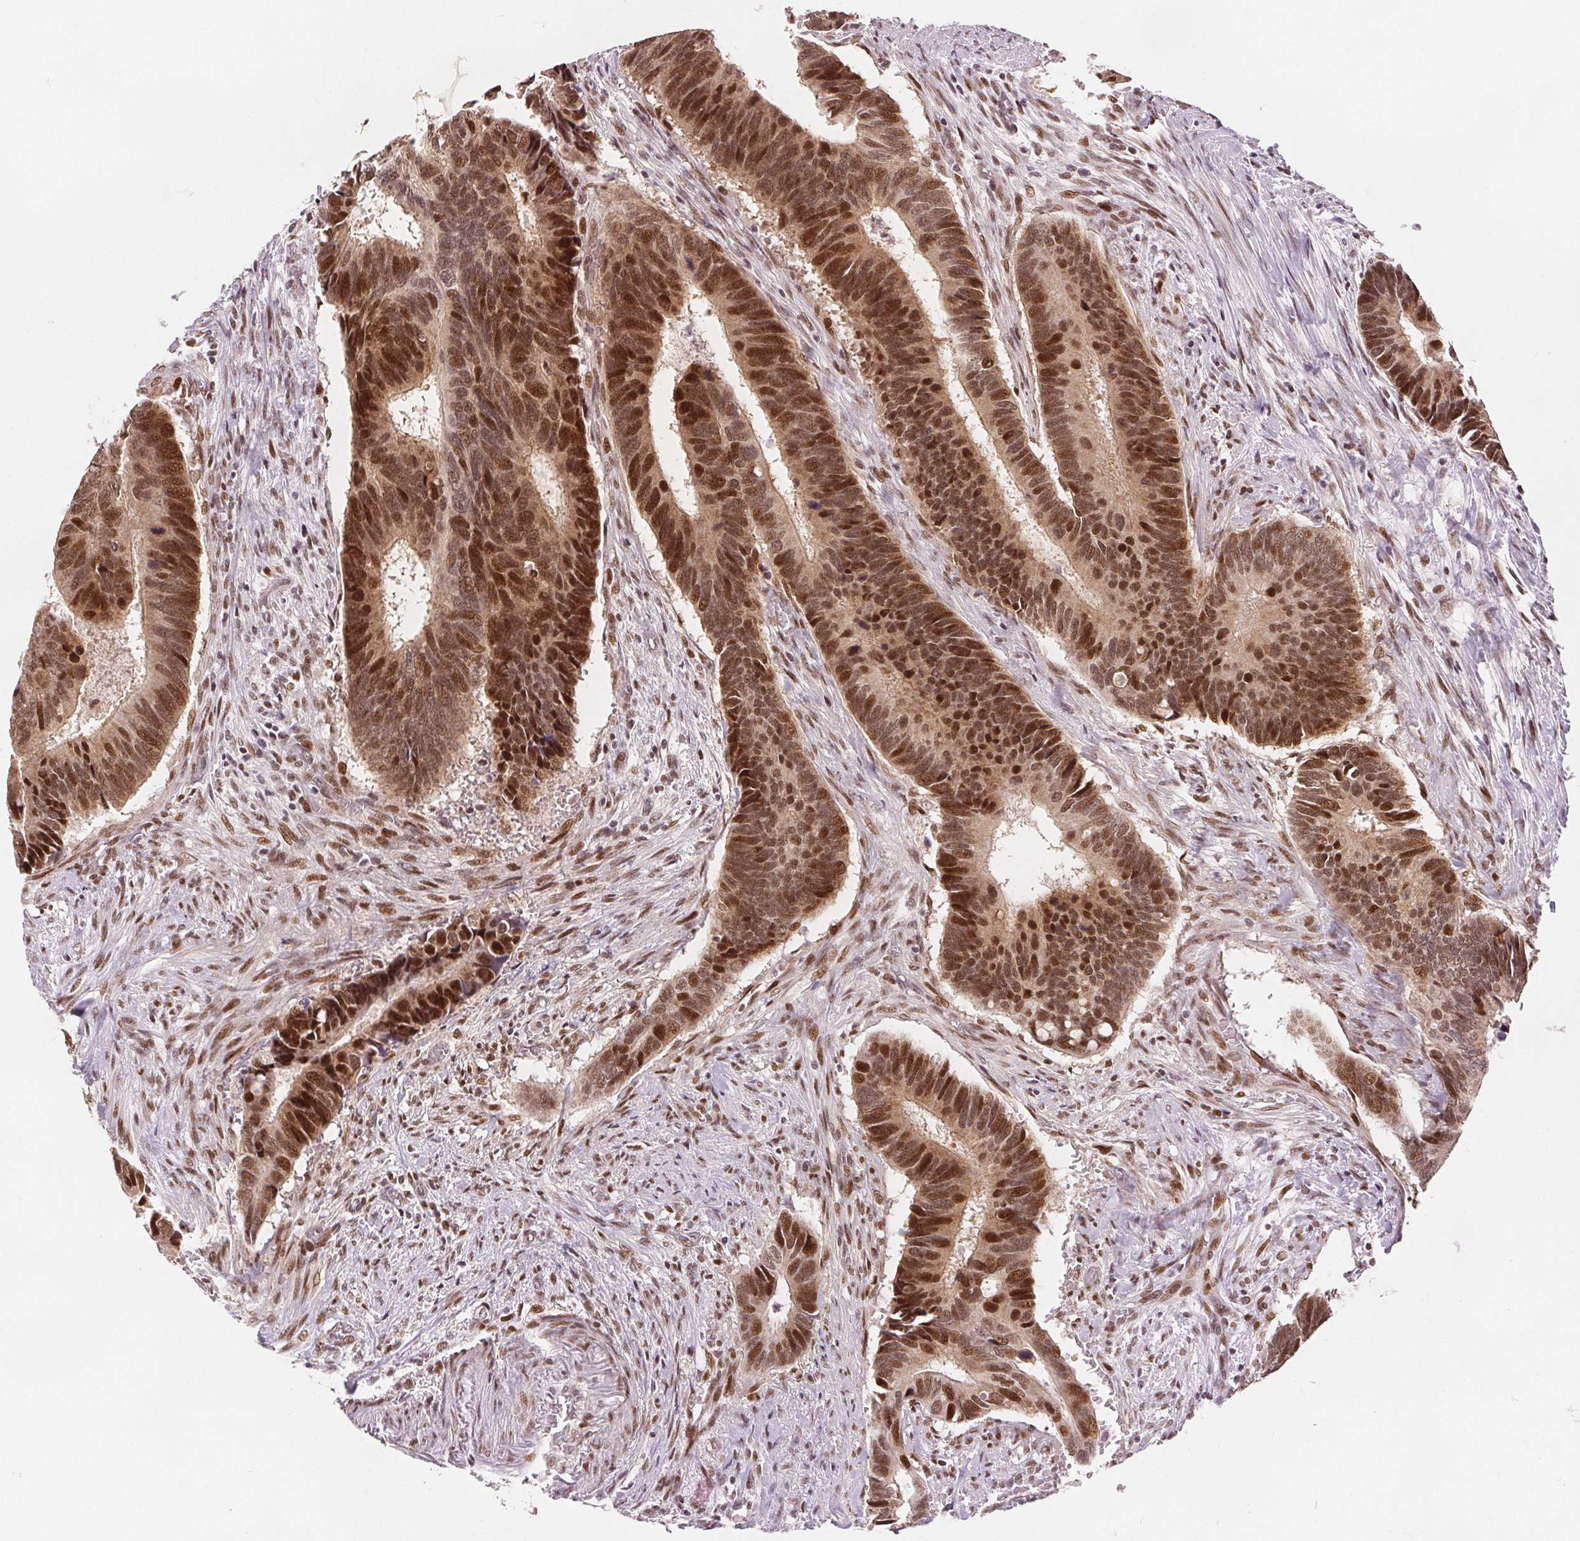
{"staining": {"intensity": "moderate", "quantity": ">75%", "location": "nuclear"}, "tissue": "colorectal cancer", "cell_type": "Tumor cells", "image_type": "cancer", "snomed": [{"axis": "morphology", "description": "Adenocarcinoma, NOS"}, {"axis": "topography", "description": "Colon"}], "caption": "Colorectal cancer stained for a protein (brown) demonstrates moderate nuclear positive positivity in about >75% of tumor cells.", "gene": "ZNF703", "patient": {"sex": "male", "age": 49}}